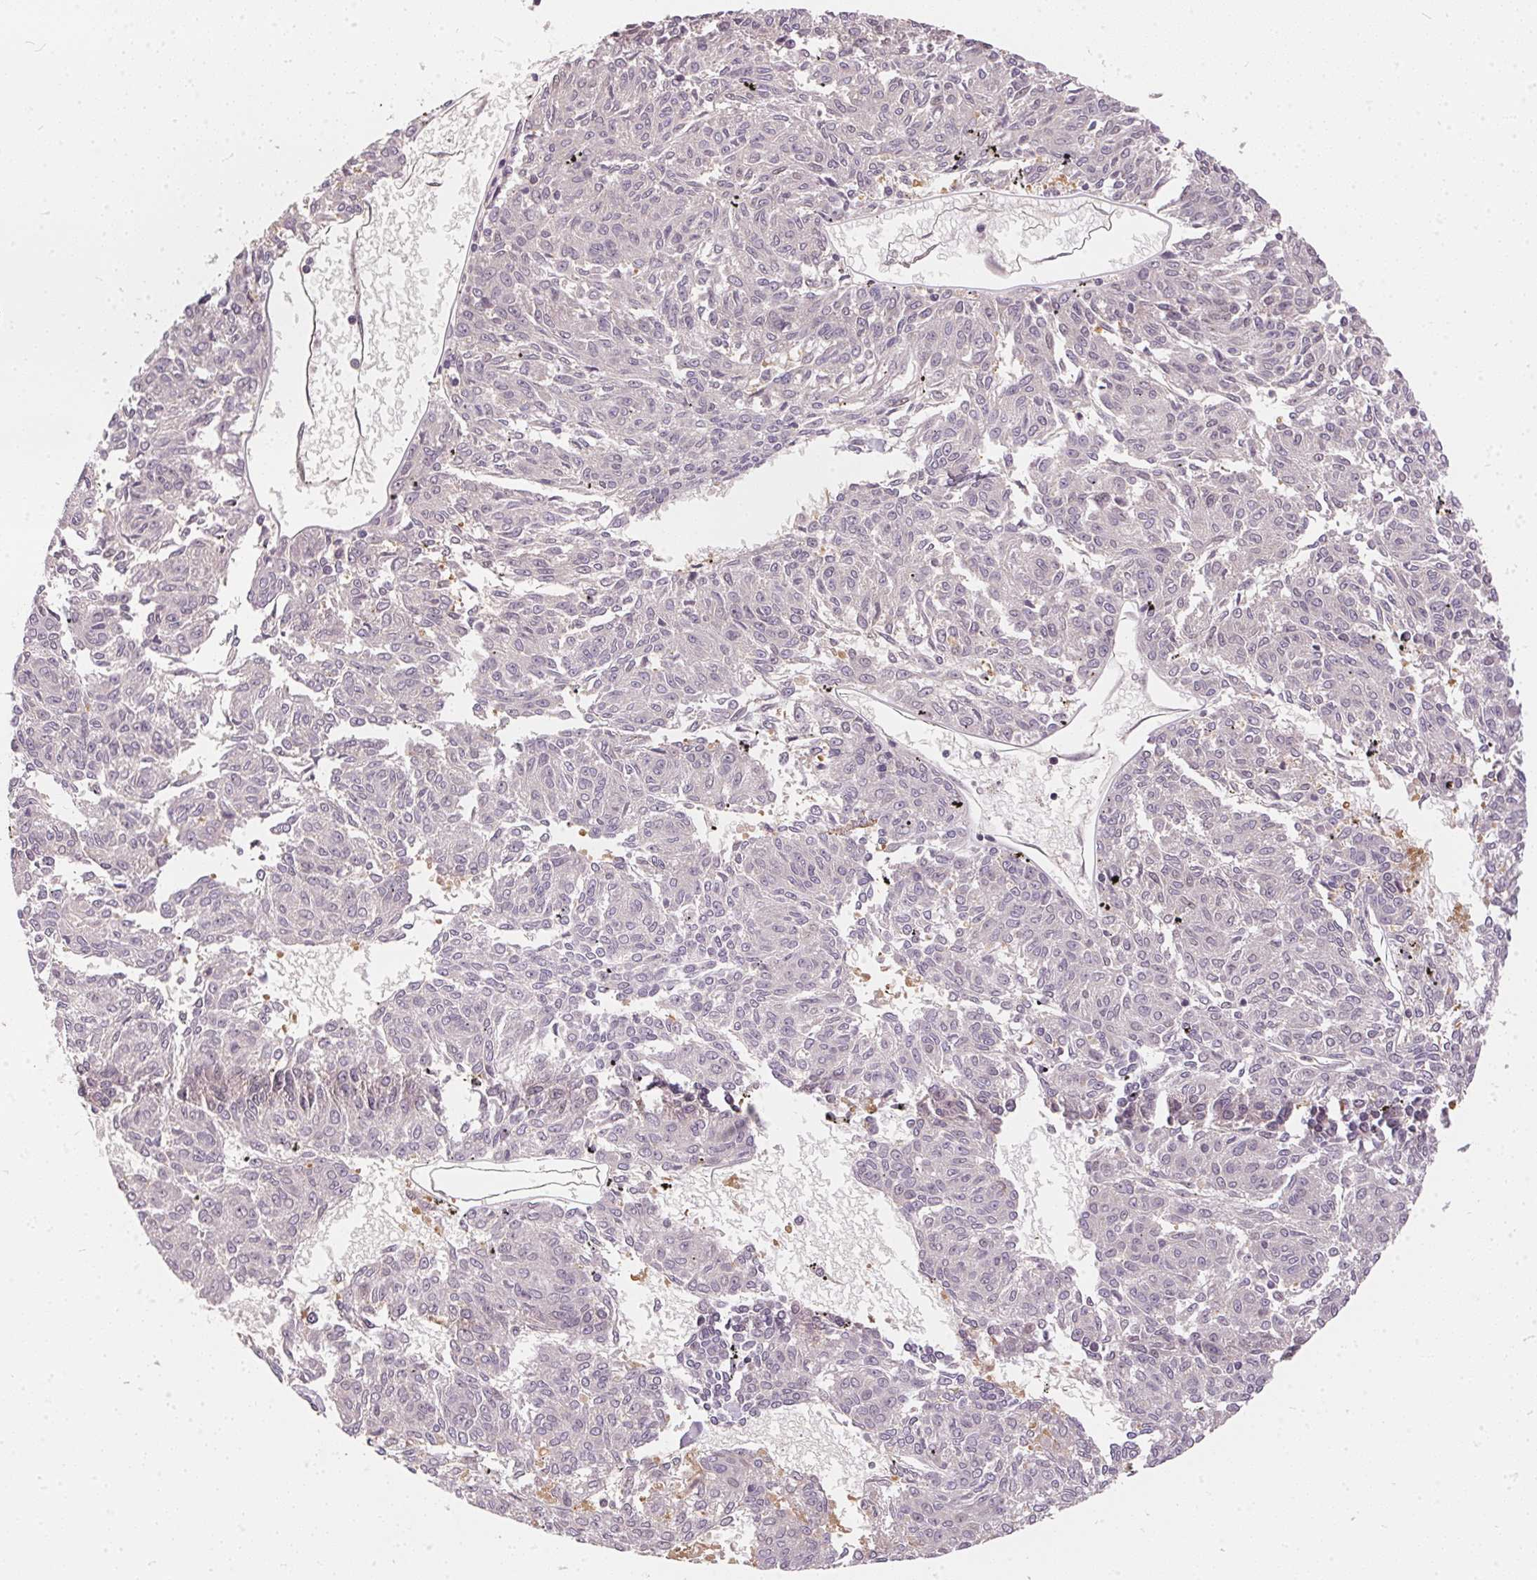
{"staining": {"intensity": "negative", "quantity": "none", "location": "none"}, "tissue": "melanoma", "cell_type": "Tumor cells", "image_type": "cancer", "snomed": [{"axis": "morphology", "description": "Malignant melanoma, NOS"}, {"axis": "topography", "description": "Skin"}], "caption": "Tumor cells are negative for brown protein staining in malignant melanoma.", "gene": "BLMH", "patient": {"sex": "female", "age": 72}}